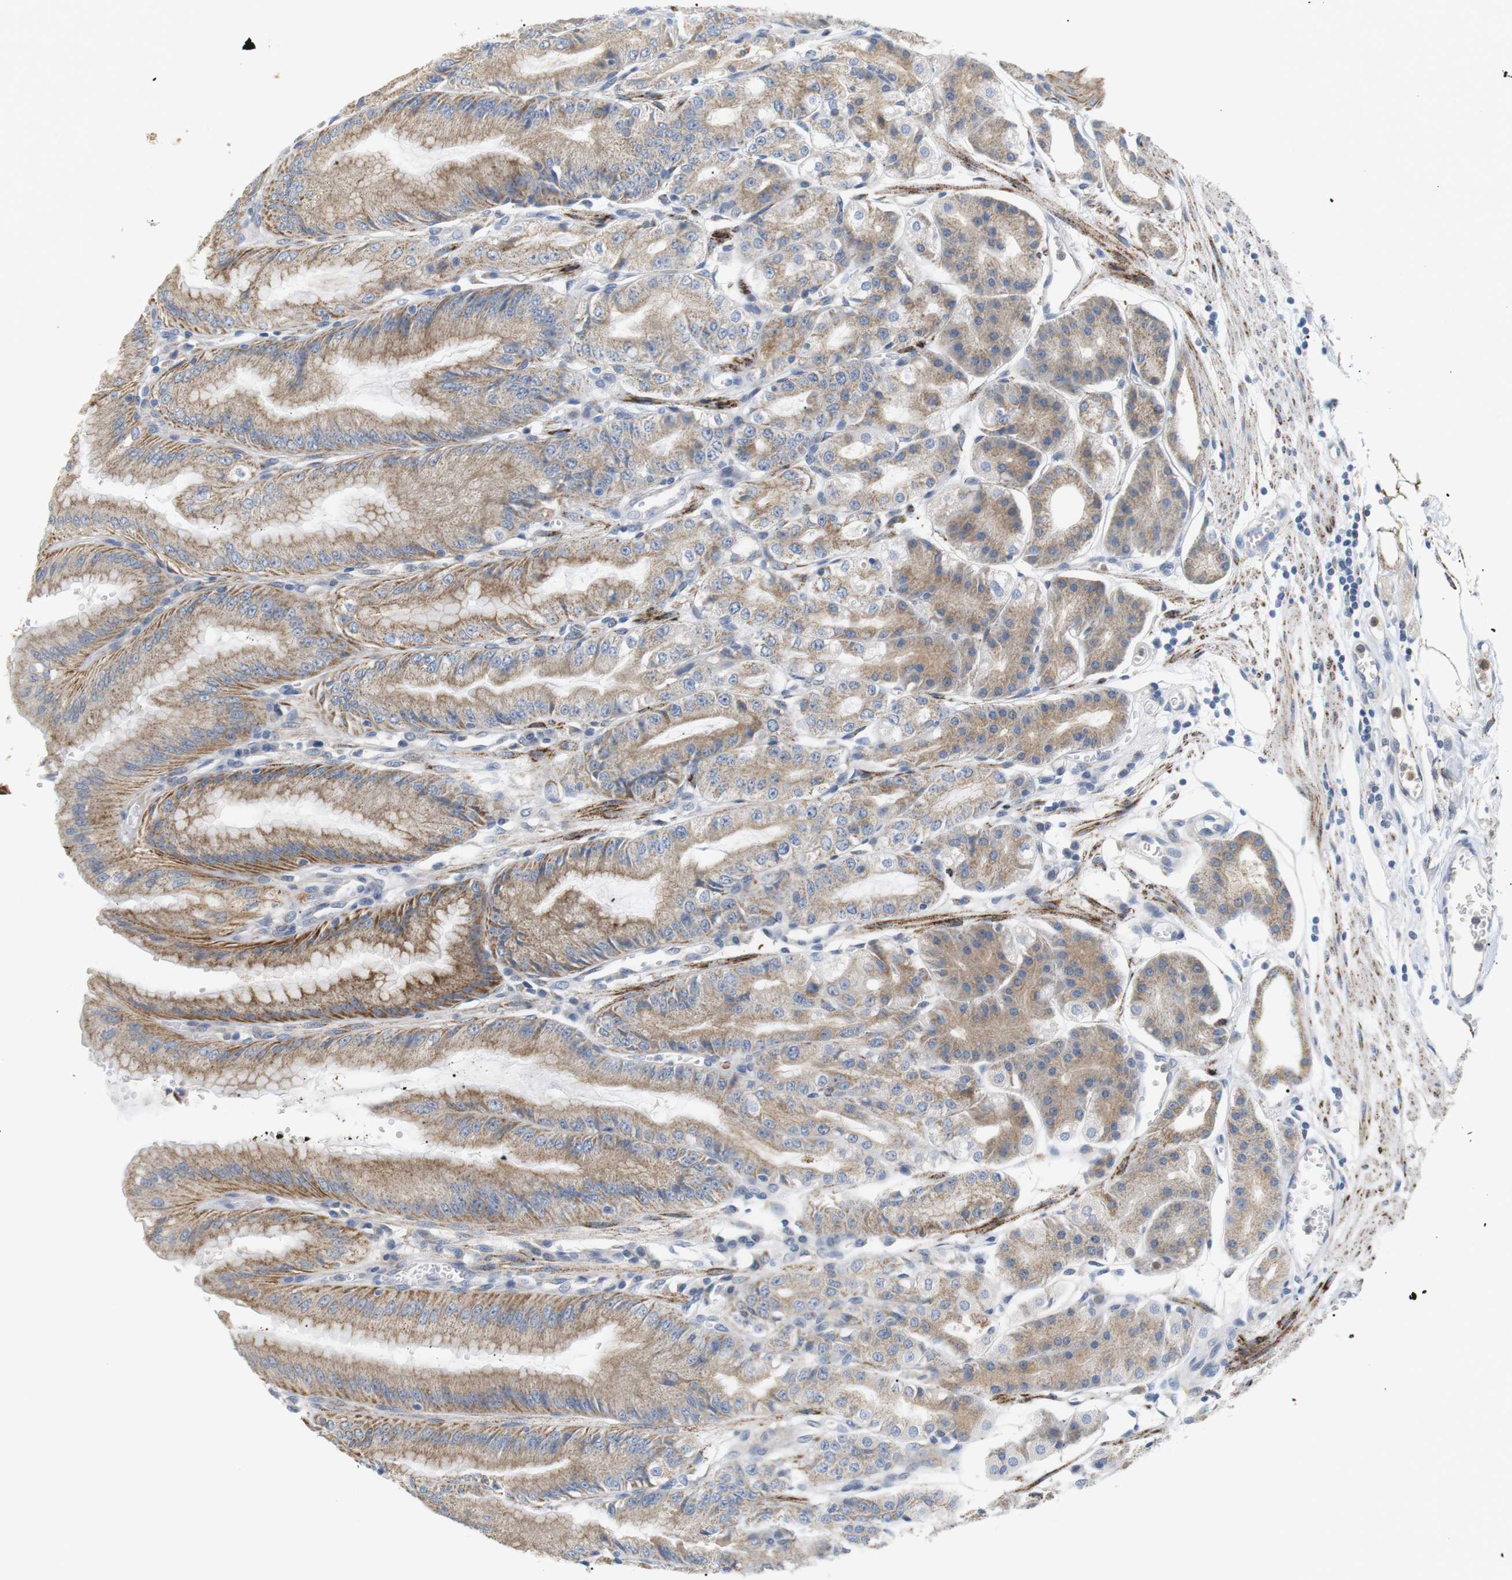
{"staining": {"intensity": "moderate", "quantity": ">75%", "location": "cytoplasmic/membranous"}, "tissue": "stomach", "cell_type": "Glandular cells", "image_type": "normal", "snomed": [{"axis": "morphology", "description": "Normal tissue, NOS"}, {"axis": "topography", "description": "Stomach, lower"}], "caption": "The image shows a brown stain indicating the presence of a protein in the cytoplasmic/membranous of glandular cells in stomach.", "gene": "CD300E", "patient": {"sex": "male", "age": 71}}